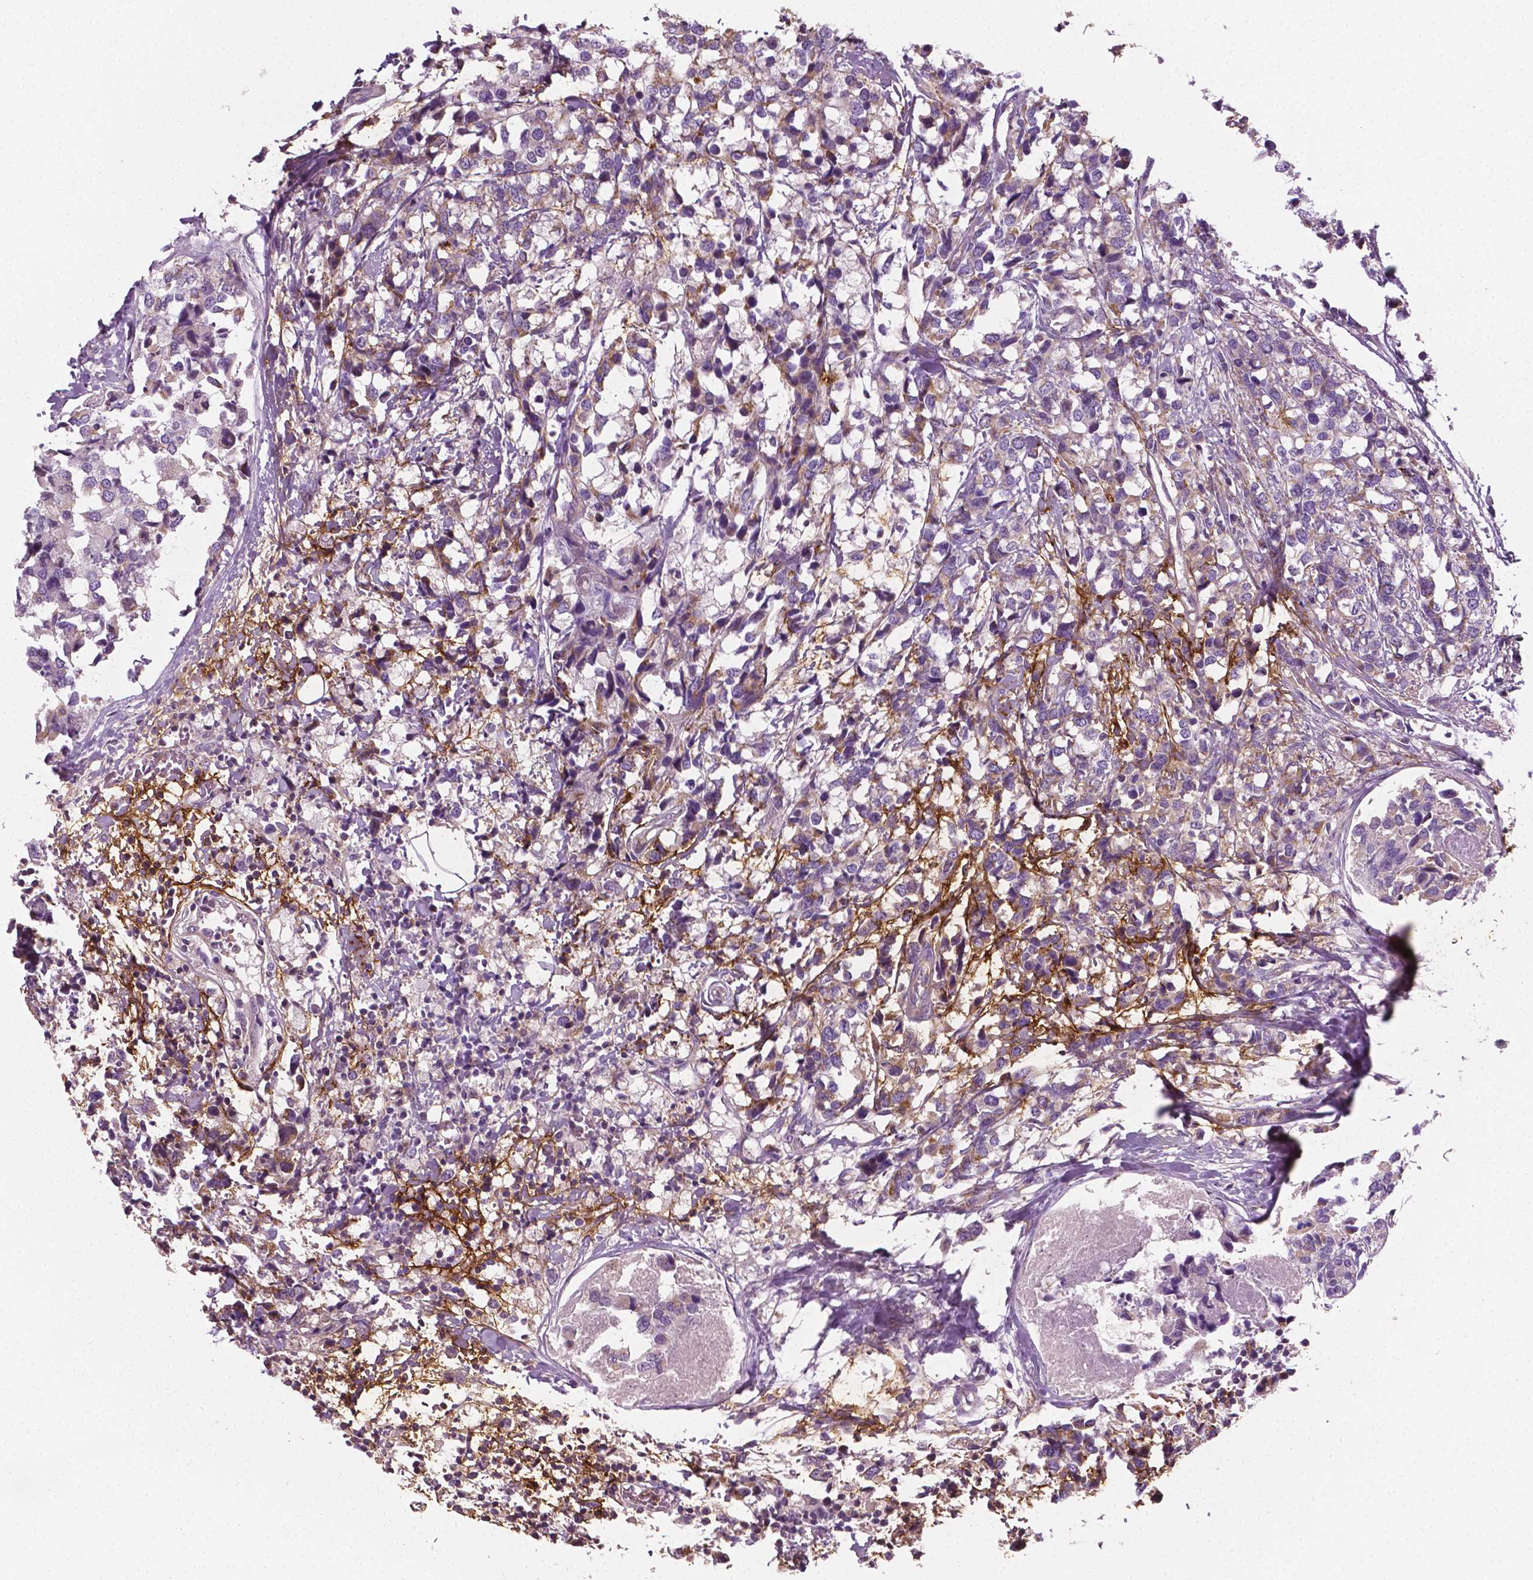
{"staining": {"intensity": "weak", "quantity": "<25%", "location": "cytoplasmic/membranous"}, "tissue": "breast cancer", "cell_type": "Tumor cells", "image_type": "cancer", "snomed": [{"axis": "morphology", "description": "Lobular carcinoma"}, {"axis": "topography", "description": "Breast"}], "caption": "Immunohistochemistry histopathology image of human breast cancer stained for a protein (brown), which demonstrates no positivity in tumor cells. (DAB immunohistochemistry (IHC) with hematoxylin counter stain).", "gene": "PTX3", "patient": {"sex": "female", "age": 59}}